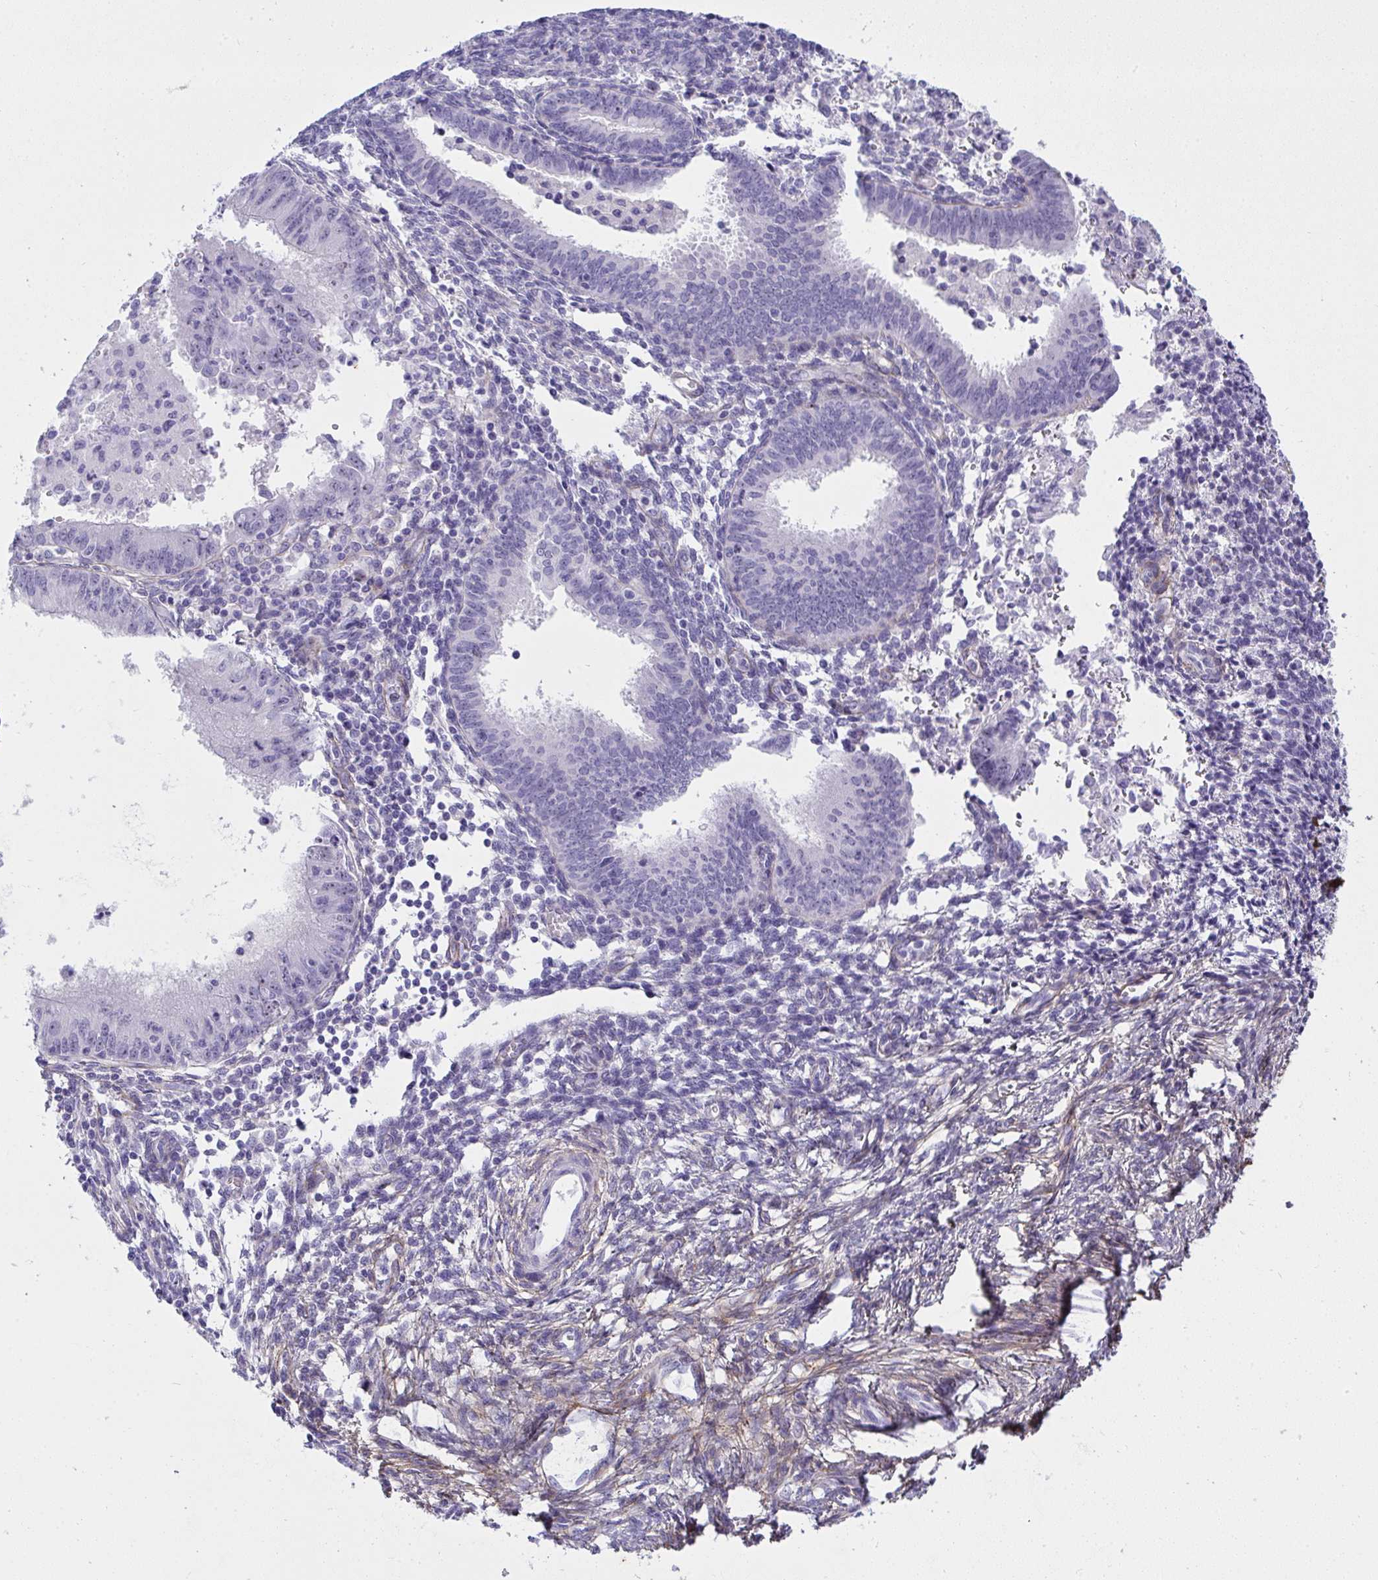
{"staining": {"intensity": "negative", "quantity": "none", "location": "none"}, "tissue": "endometrial cancer", "cell_type": "Tumor cells", "image_type": "cancer", "snomed": [{"axis": "morphology", "description": "Adenocarcinoma, NOS"}, {"axis": "topography", "description": "Endometrium"}], "caption": "Immunohistochemistry histopathology image of neoplastic tissue: endometrial cancer (adenocarcinoma) stained with DAB (3,3'-diaminobenzidine) displays no significant protein positivity in tumor cells. Nuclei are stained in blue.", "gene": "LHFPL6", "patient": {"sex": "female", "age": 50}}